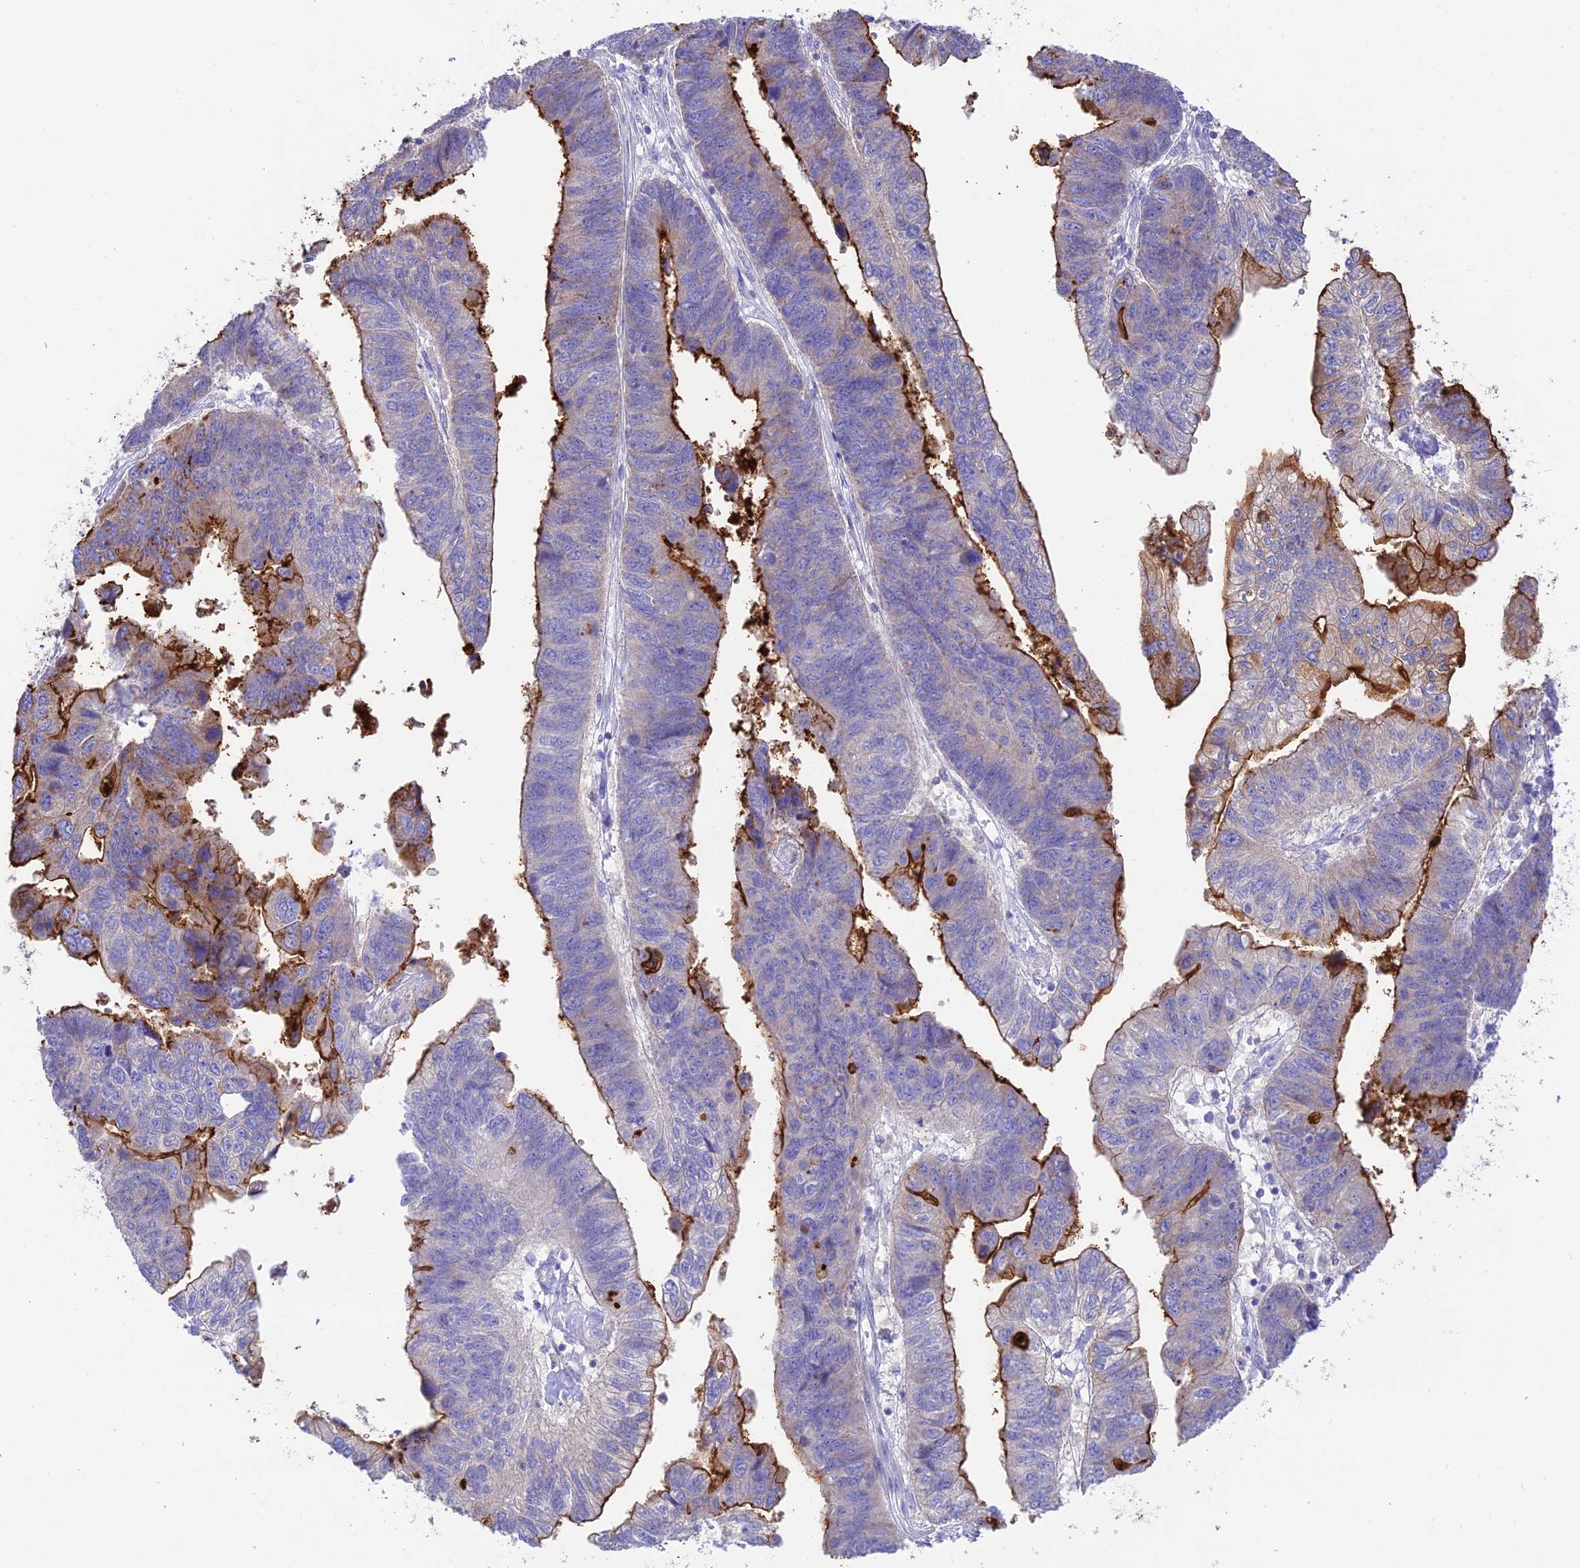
{"staining": {"intensity": "strong", "quantity": "25%-75%", "location": "cytoplasmic/membranous"}, "tissue": "stomach cancer", "cell_type": "Tumor cells", "image_type": "cancer", "snomed": [{"axis": "morphology", "description": "Adenocarcinoma, NOS"}, {"axis": "topography", "description": "Stomach"}], "caption": "Immunohistochemical staining of stomach cancer exhibits strong cytoplasmic/membranous protein expression in approximately 25%-75% of tumor cells.", "gene": "NLRP9", "patient": {"sex": "male", "age": 59}}